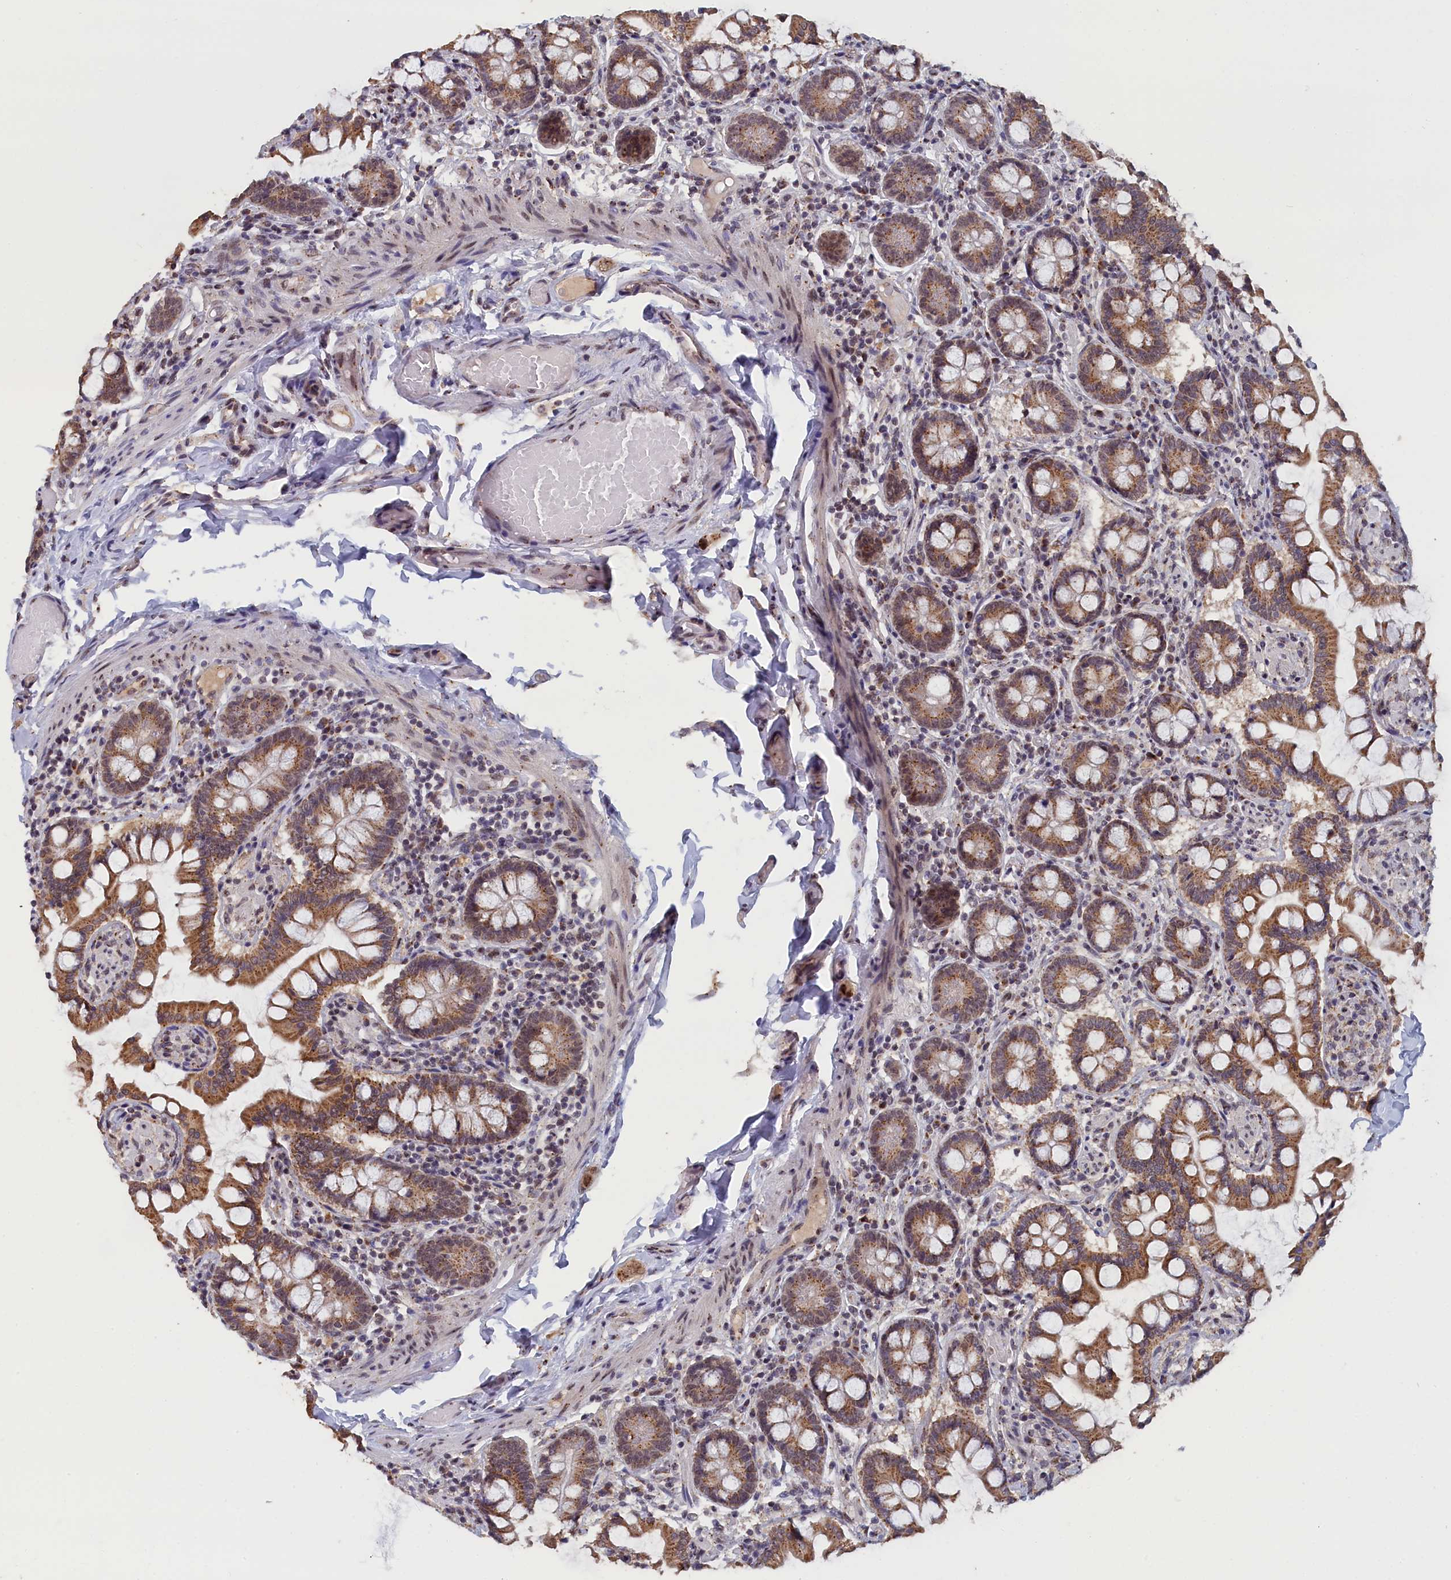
{"staining": {"intensity": "moderate", "quantity": ">75%", "location": "cytoplasmic/membranous"}, "tissue": "small intestine", "cell_type": "Glandular cells", "image_type": "normal", "snomed": [{"axis": "morphology", "description": "Normal tissue, NOS"}, {"axis": "topography", "description": "Small intestine"}], "caption": "Human small intestine stained with a protein marker reveals moderate staining in glandular cells.", "gene": "PIGQ", "patient": {"sex": "male", "age": 41}}